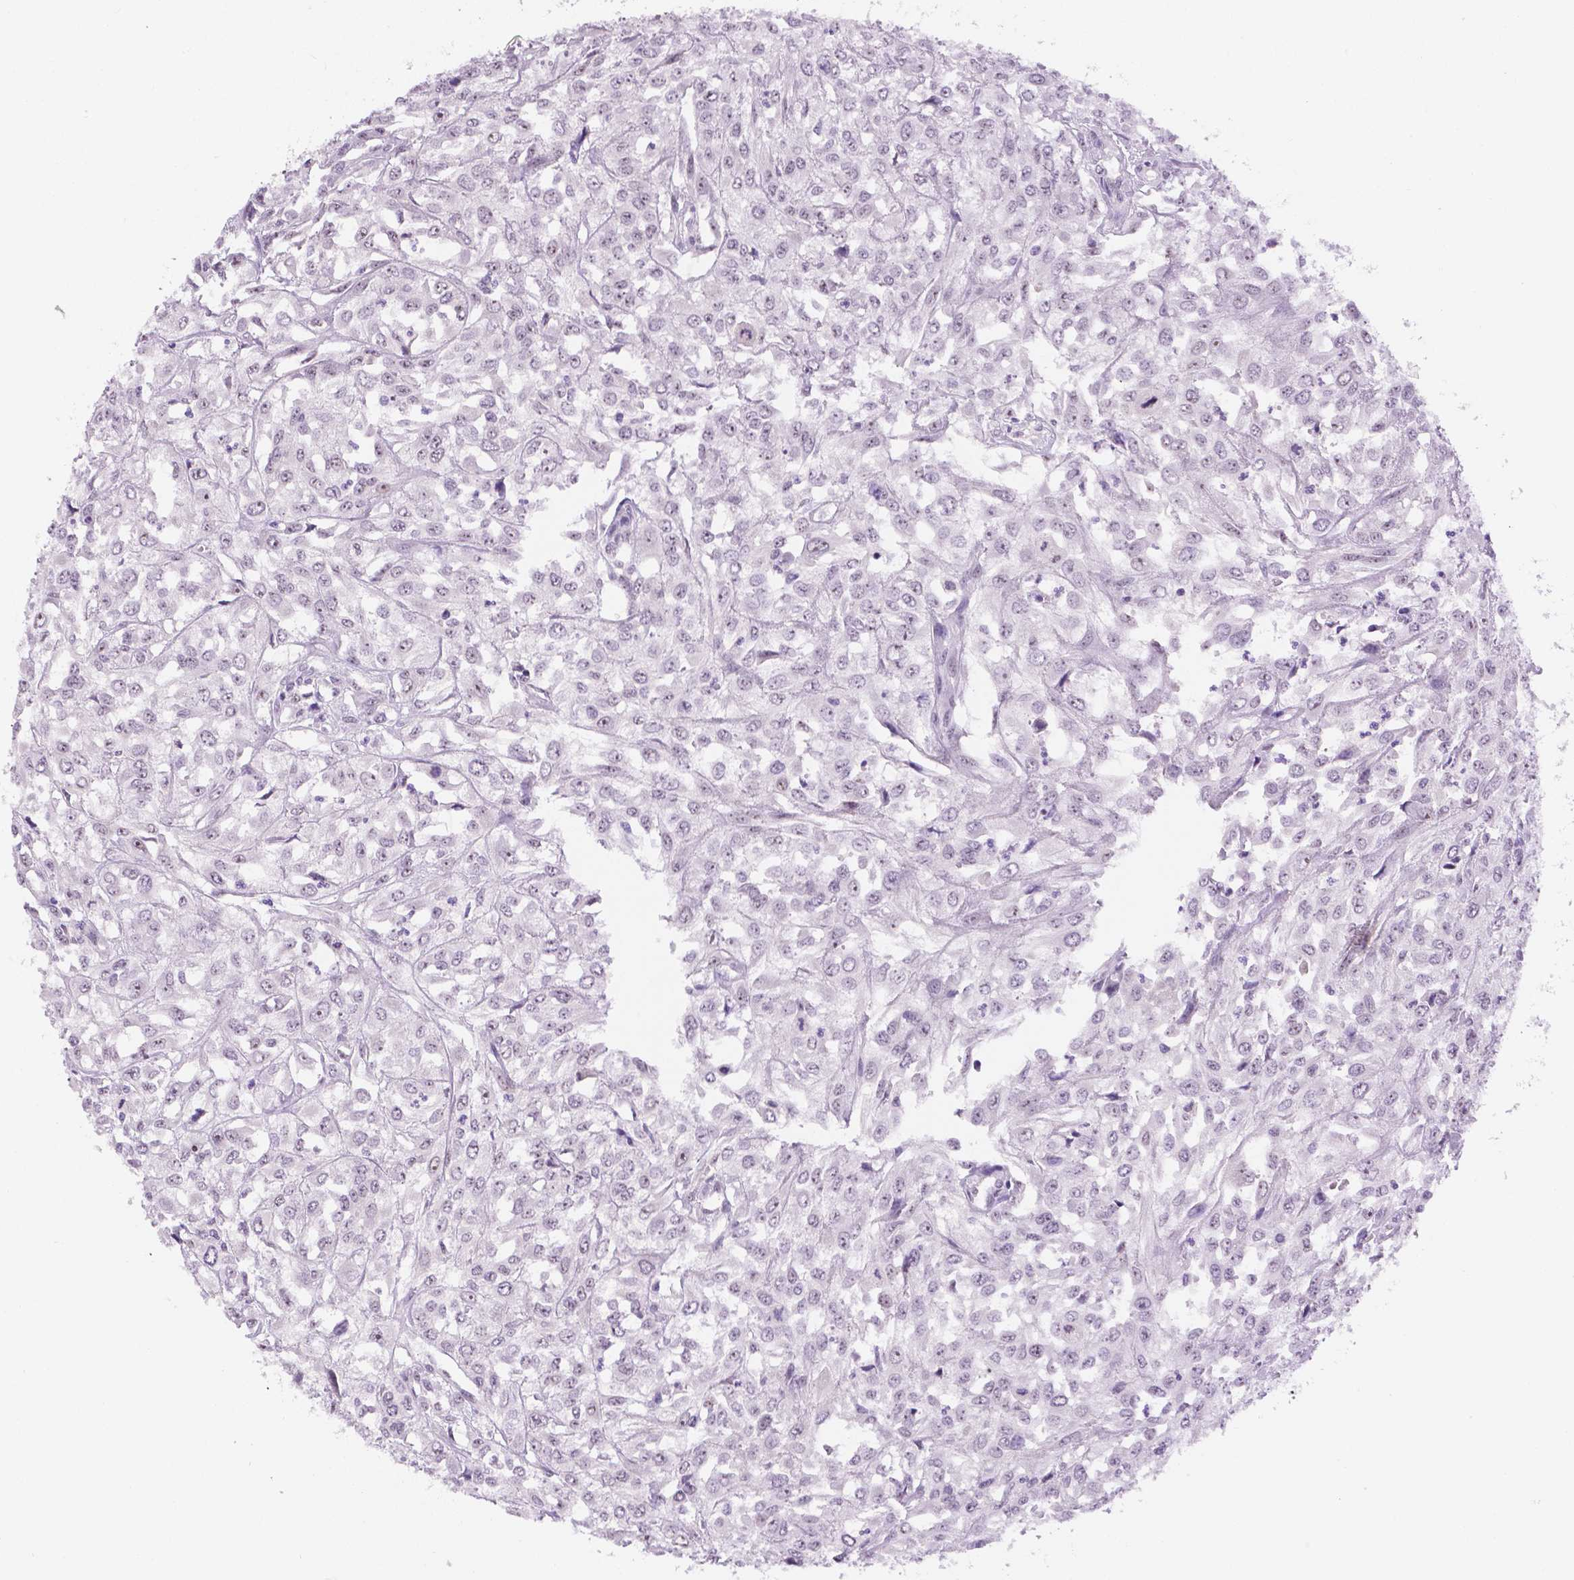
{"staining": {"intensity": "weak", "quantity": "<25%", "location": "nuclear"}, "tissue": "urothelial cancer", "cell_type": "Tumor cells", "image_type": "cancer", "snomed": [{"axis": "morphology", "description": "Urothelial carcinoma, High grade"}, {"axis": "topography", "description": "Urinary bladder"}], "caption": "A histopathology image of human urothelial carcinoma (high-grade) is negative for staining in tumor cells.", "gene": "NHP2", "patient": {"sex": "male", "age": 67}}